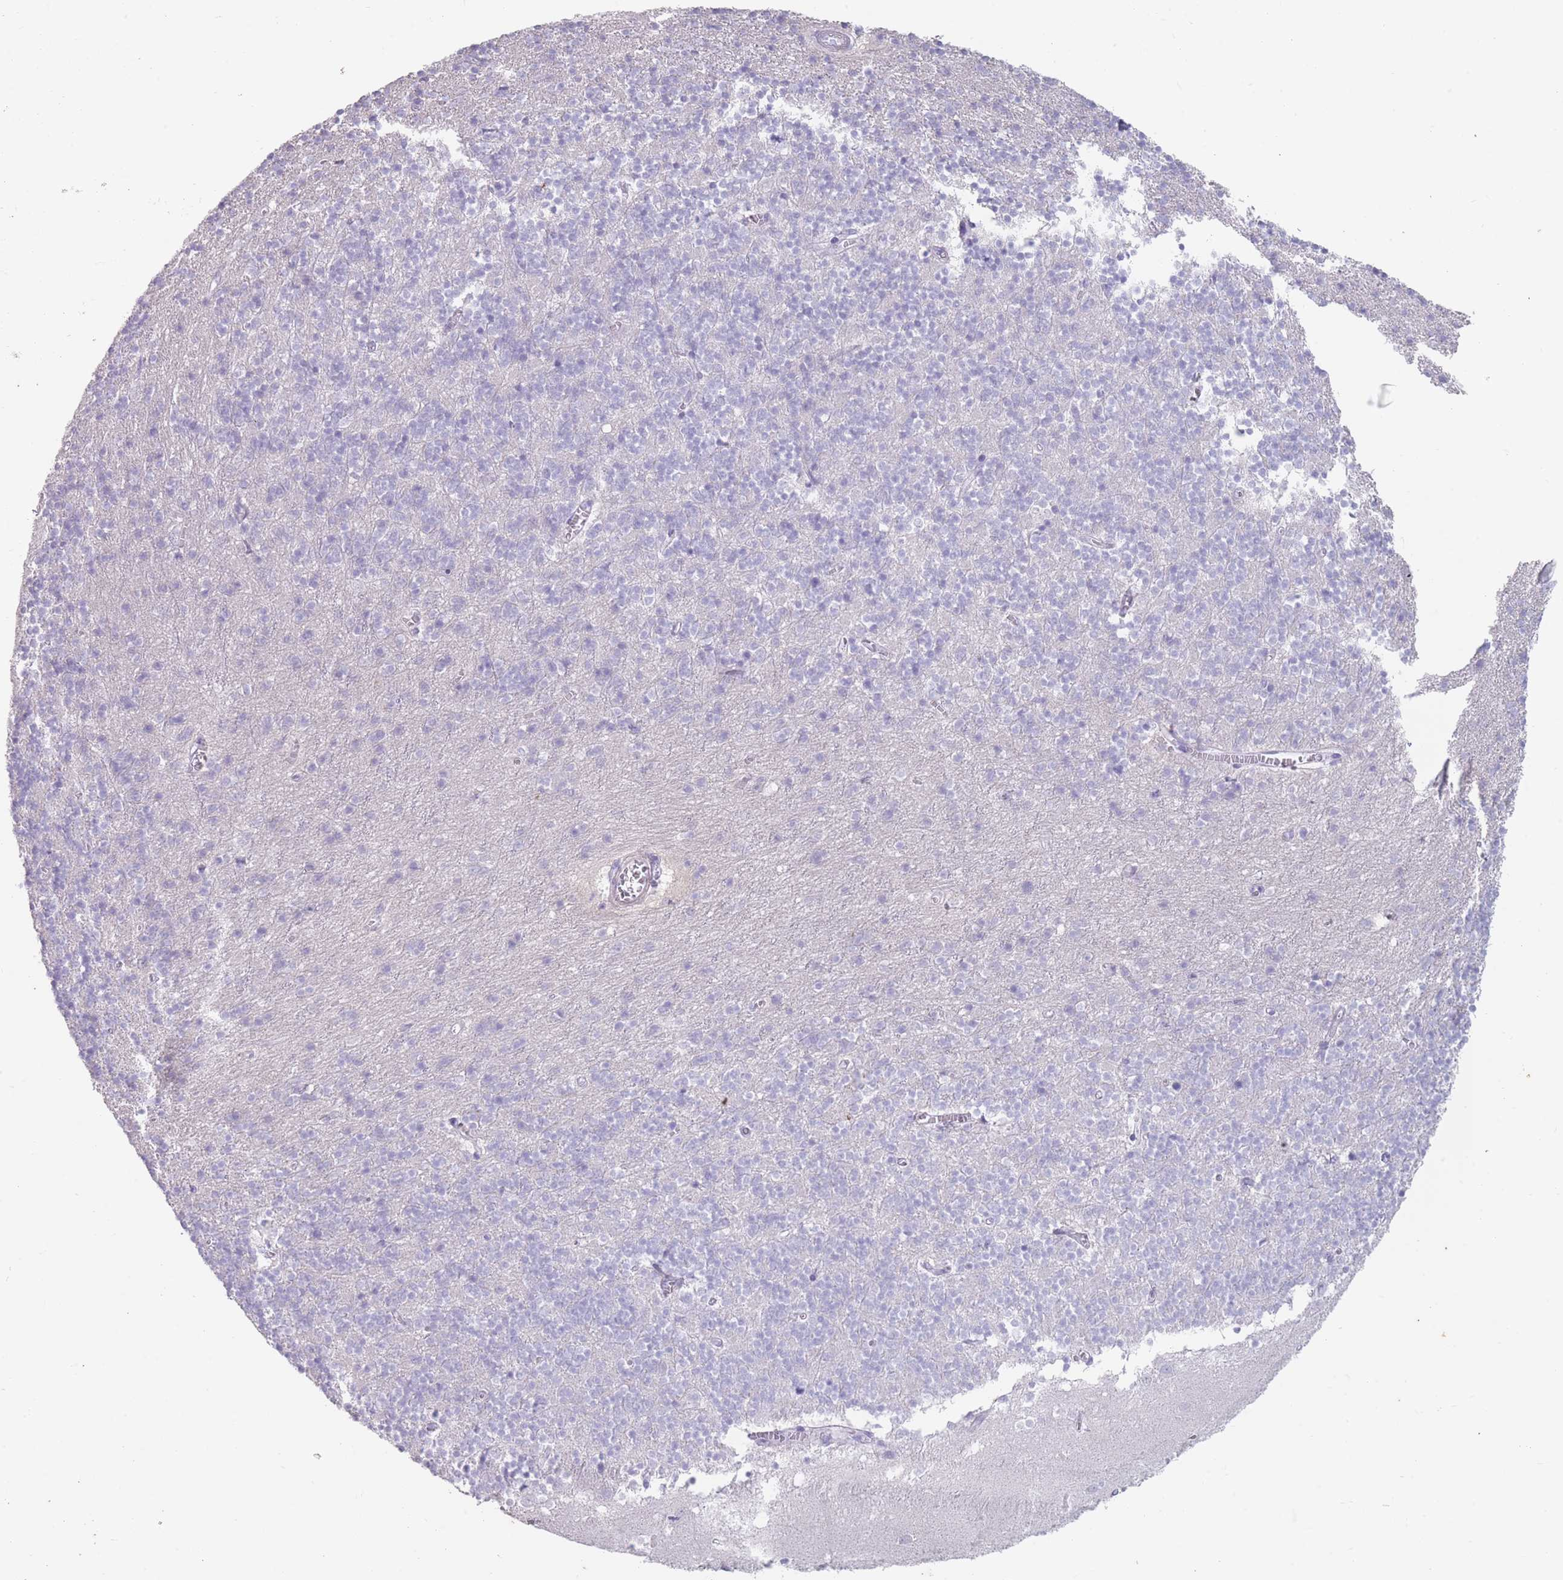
{"staining": {"intensity": "negative", "quantity": "none", "location": "none"}, "tissue": "cerebellum", "cell_type": "Cells in granular layer", "image_type": "normal", "snomed": [{"axis": "morphology", "description": "Normal tissue, NOS"}, {"axis": "topography", "description": "Cerebellum"}], "caption": "Immunohistochemical staining of normal human cerebellum reveals no significant staining in cells in granular layer. (Immunohistochemistry (ihc), brightfield microscopy, high magnification).", "gene": "RHBG", "patient": {"sex": "male", "age": 54}}